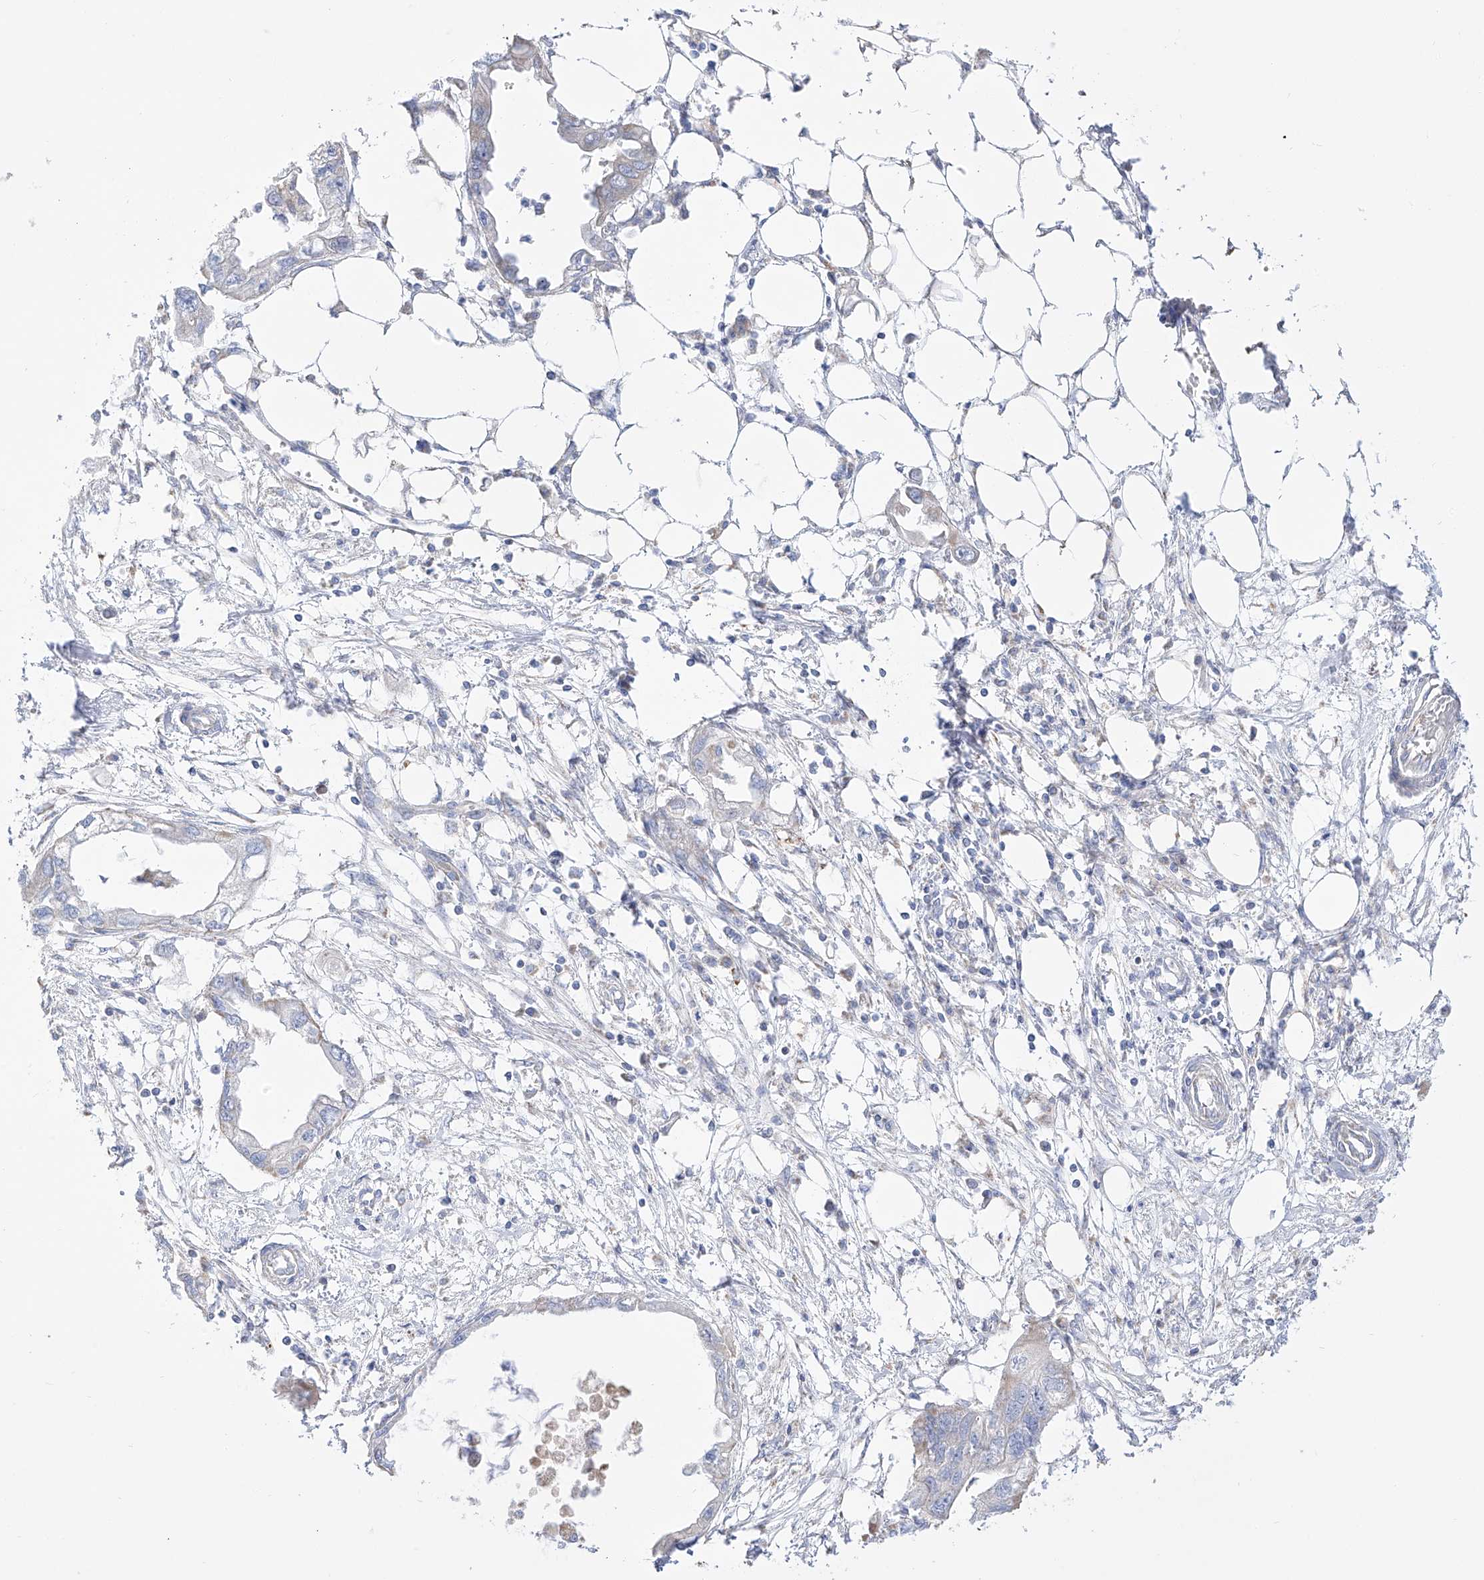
{"staining": {"intensity": "negative", "quantity": "none", "location": "none"}, "tissue": "endometrial cancer", "cell_type": "Tumor cells", "image_type": "cancer", "snomed": [{"axis": "morphology", "description": "Adenocarcinoma, NOS"}, {"axis": "morphology", "description": "Adenocarcinoma, metastatic, NOS"}, {"axis": "topography", "description": "Adipose tissue"}, {"axis": "topography", "description": "Endometrium"}], "caption": "Endometrial metastatic adenocarcinoma stained for a protein using immunohistochemistry (IHC) exhibits no positivity tumor cells.", "gene": "RCHY1", "patient": {"sex": "female", "age": 67}}